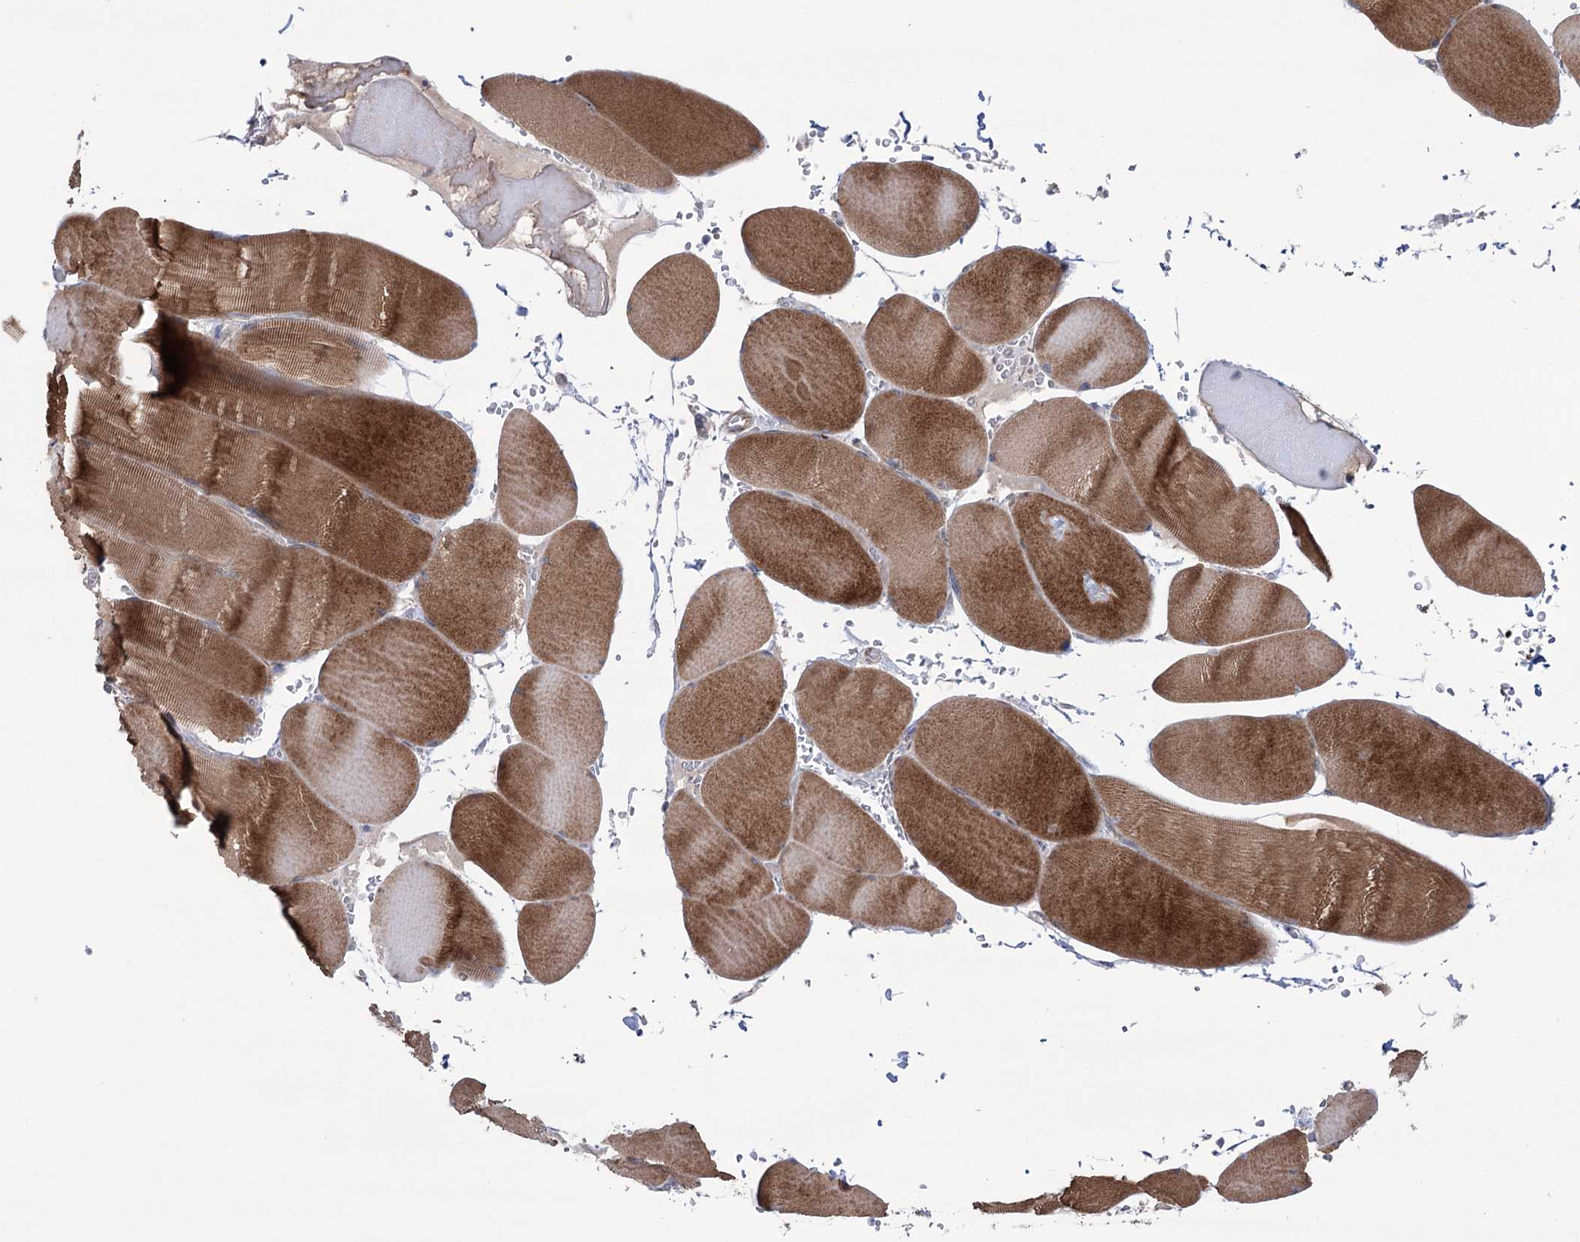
{"staining": {"intensity": "strong", "quantity": "25%-75%", "location": "cytoplasmic/membranous"}, "tissue": "skeletal muscle", "cell_type": "Myocytes", "image_type": "normal", "snomed": [{"axis": "morphology", "description": "Normal tissue, NOS"}, {"axis": "topography", "description": "Skeletal muscle"}, {"axis": "topography", "description": "Head-Neck"}], "caption": "Immunohistochemical staining of normal human skeletal muscle exhibits strong cytoplasmic/membranous protein staining in approximately 25%-75% of myocytes. (Brightfield microscopy of DAB IHC at high magnification).", "gene": "TRIM71", "patient": {"sex": "male", "age": 66}}